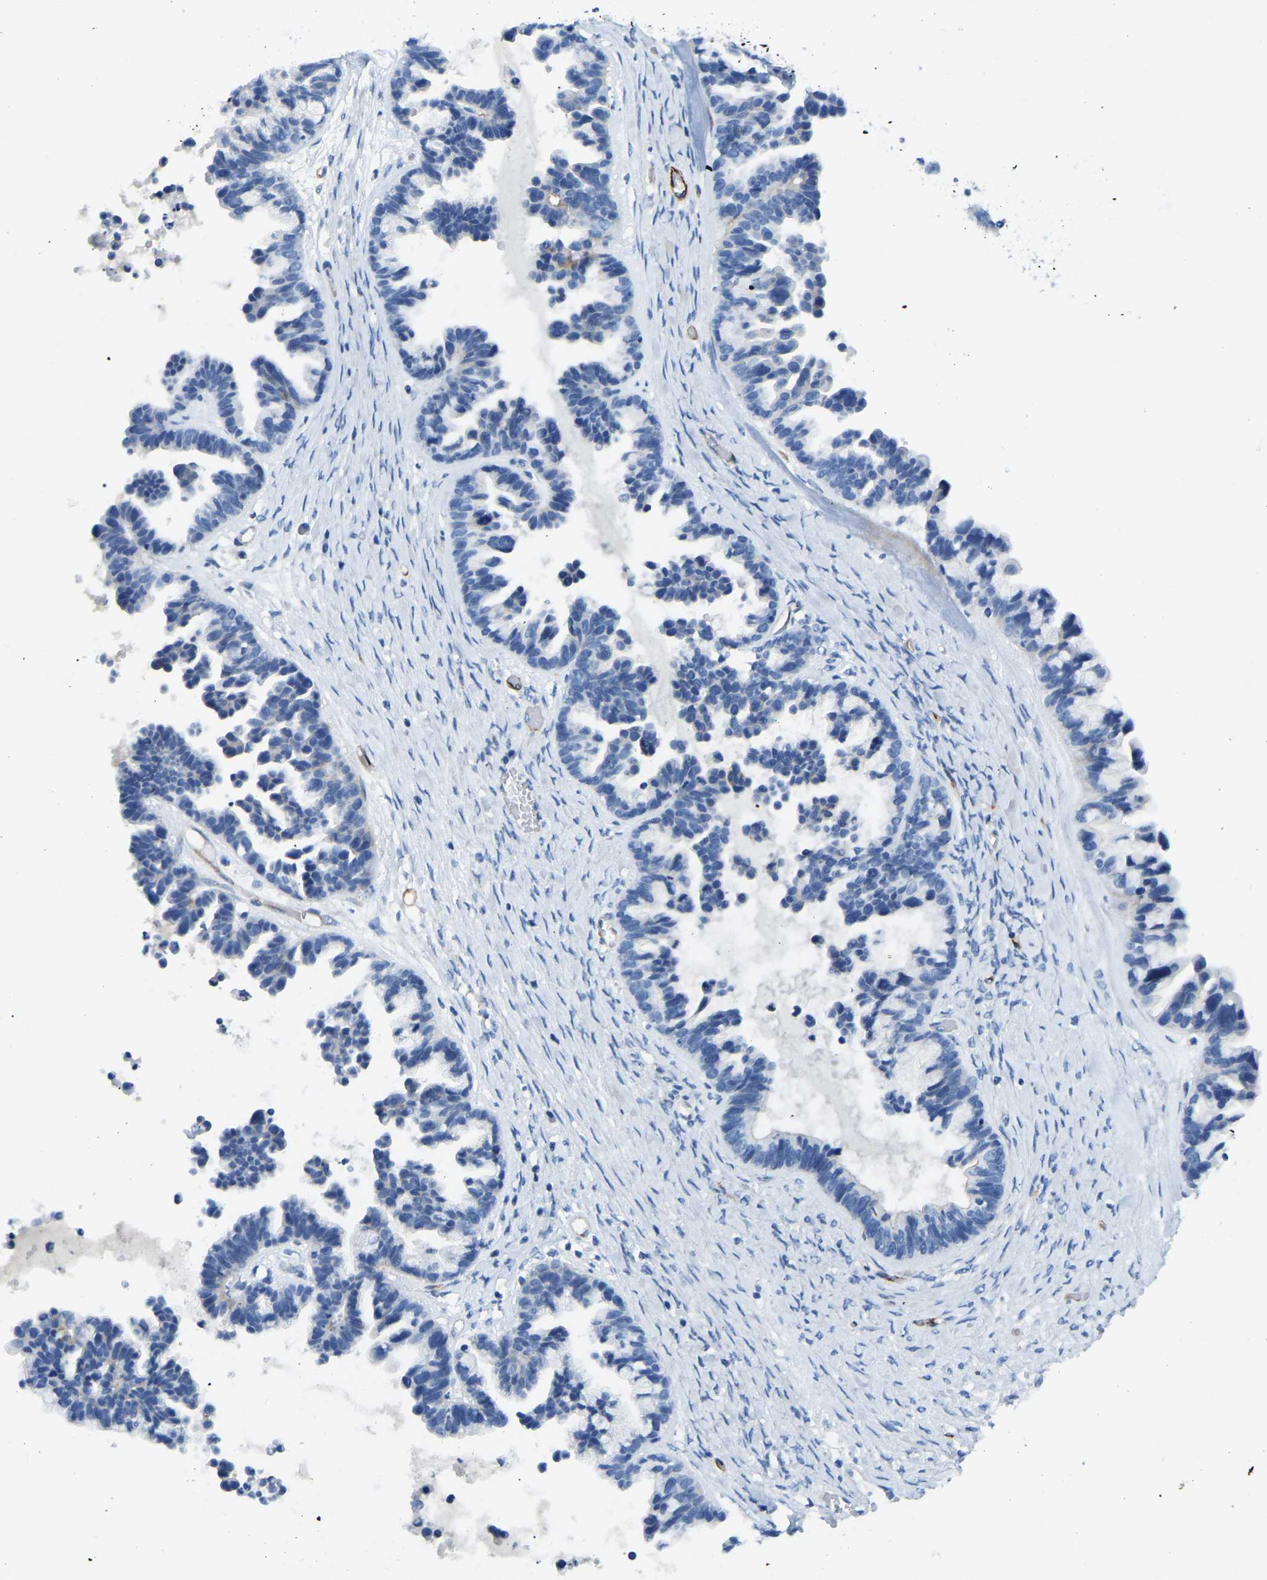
{"staining": {"intensity": "negative", "quantity": "none", "location": "none"}, "tissue": "ovarian cancer", "cell_type": "Tumor cells", "image_type": "cancer", "snomed": [{"axis": "morphology", "description": "Cystadenocarcinoma, serous, NOS"}, {"axis": "topography", "description": "Ovary"}], "caption": "DAB immunohistochemical staining of human ovarian cancer demonstrates no significant positivity in tumor cells.", "gene": "COL15A1", "patient": {"sex": "female", "age": 56}}